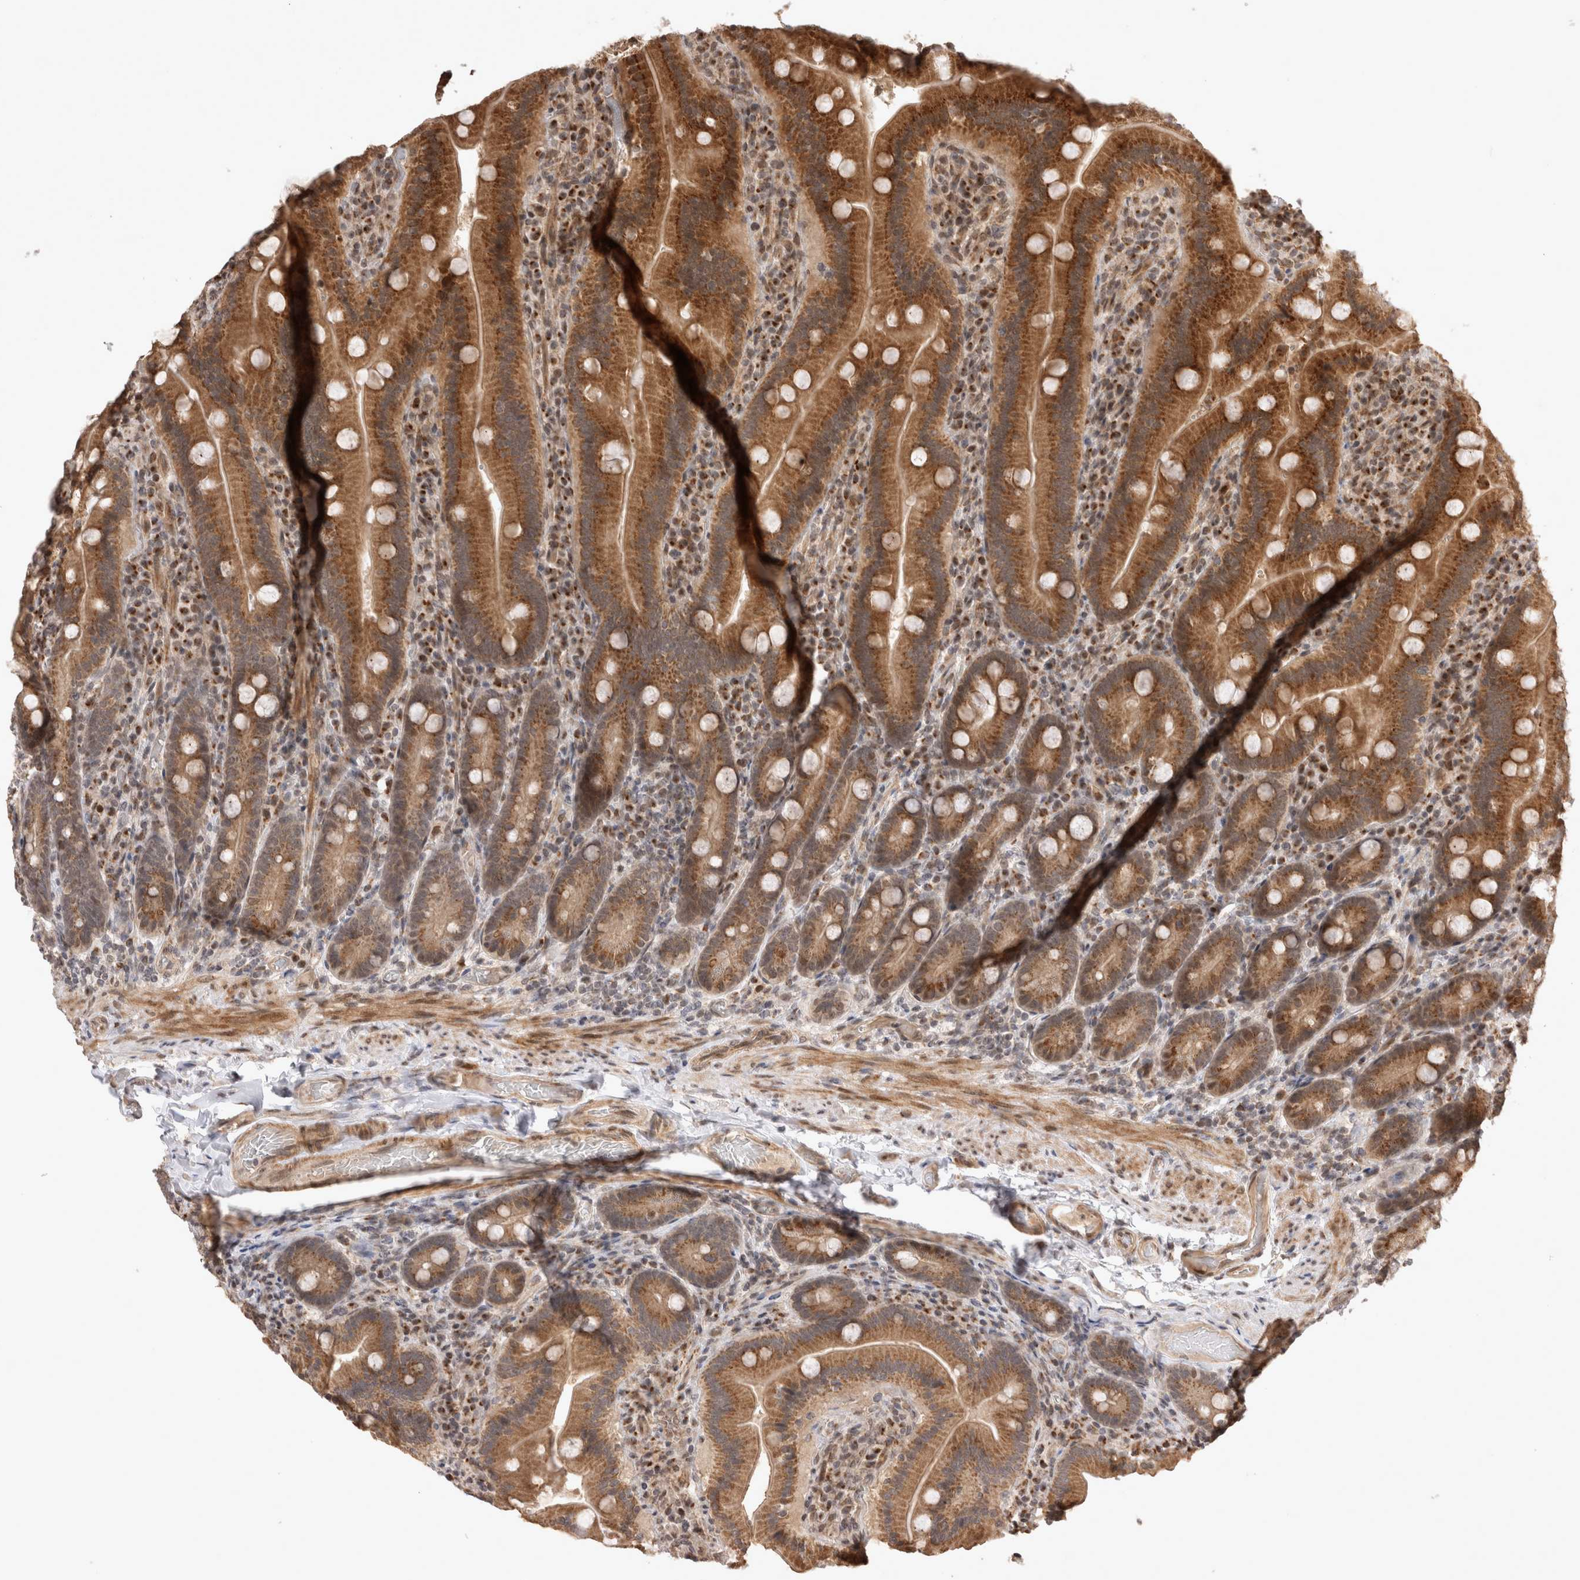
{"staining": {"intensity": "strong", "quantity": ">75%", "location": "cytoplasmic/membranous"}, "tissue": "duodenum", "cell_type": "Glandular cells", "image_type": "normal", "snomed": [{"axis": "morphology", "description": "Normal tissue, NOS"}, {"axis": "topography", "description": "Duodenum"}], "caption": "Immunohistochemistry image of unremarkable duodenum stained for a protein (brown), which reveals high levels of strong cytoplasmic/membranous expression in about >75% of glandular cells.", "gene": "TMEM65", "patient": {"sex": "female", "age": 62}}